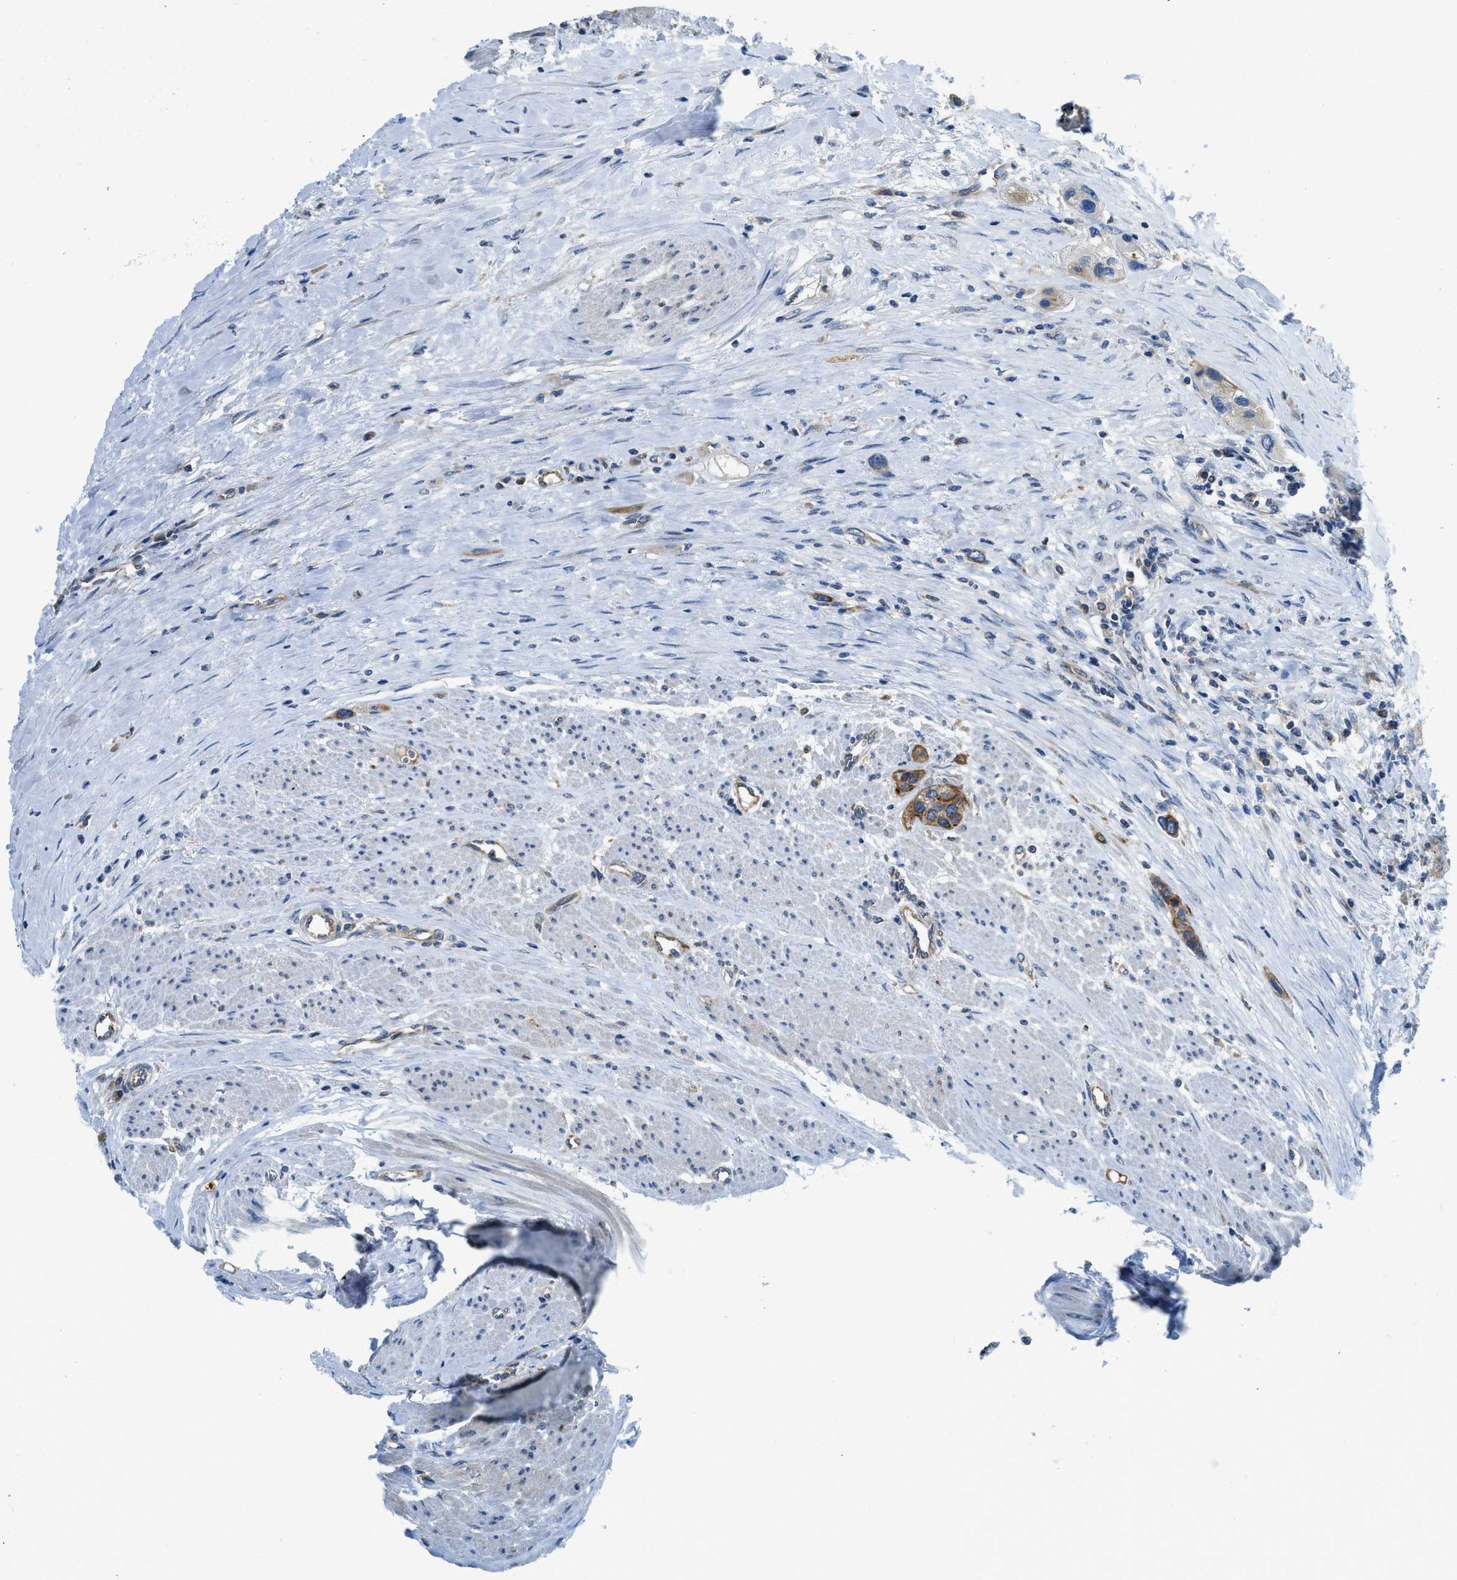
{"staining": {"intensity": "moderate", "quantity": ">75%", "location": "cytoplasmic/membranous"}, "tissue": "urothelial cancer", "cell_type": "Tumor cells", "image_type": "cancer", "snomed": [{"axis": "morphology", "description": "Urothelial carcinoma, High grade"}, {"axis": "topography", "description": "Urinary bladder"}], "caption": "Protein staining of urothelial carcinoma (high-grade) tissue exhibits moderate cytoplasmic/membranous staining in about >75% of tumor cells.", "gene": "BCAP31", "patient": {"sex": "female", "age": 56}}